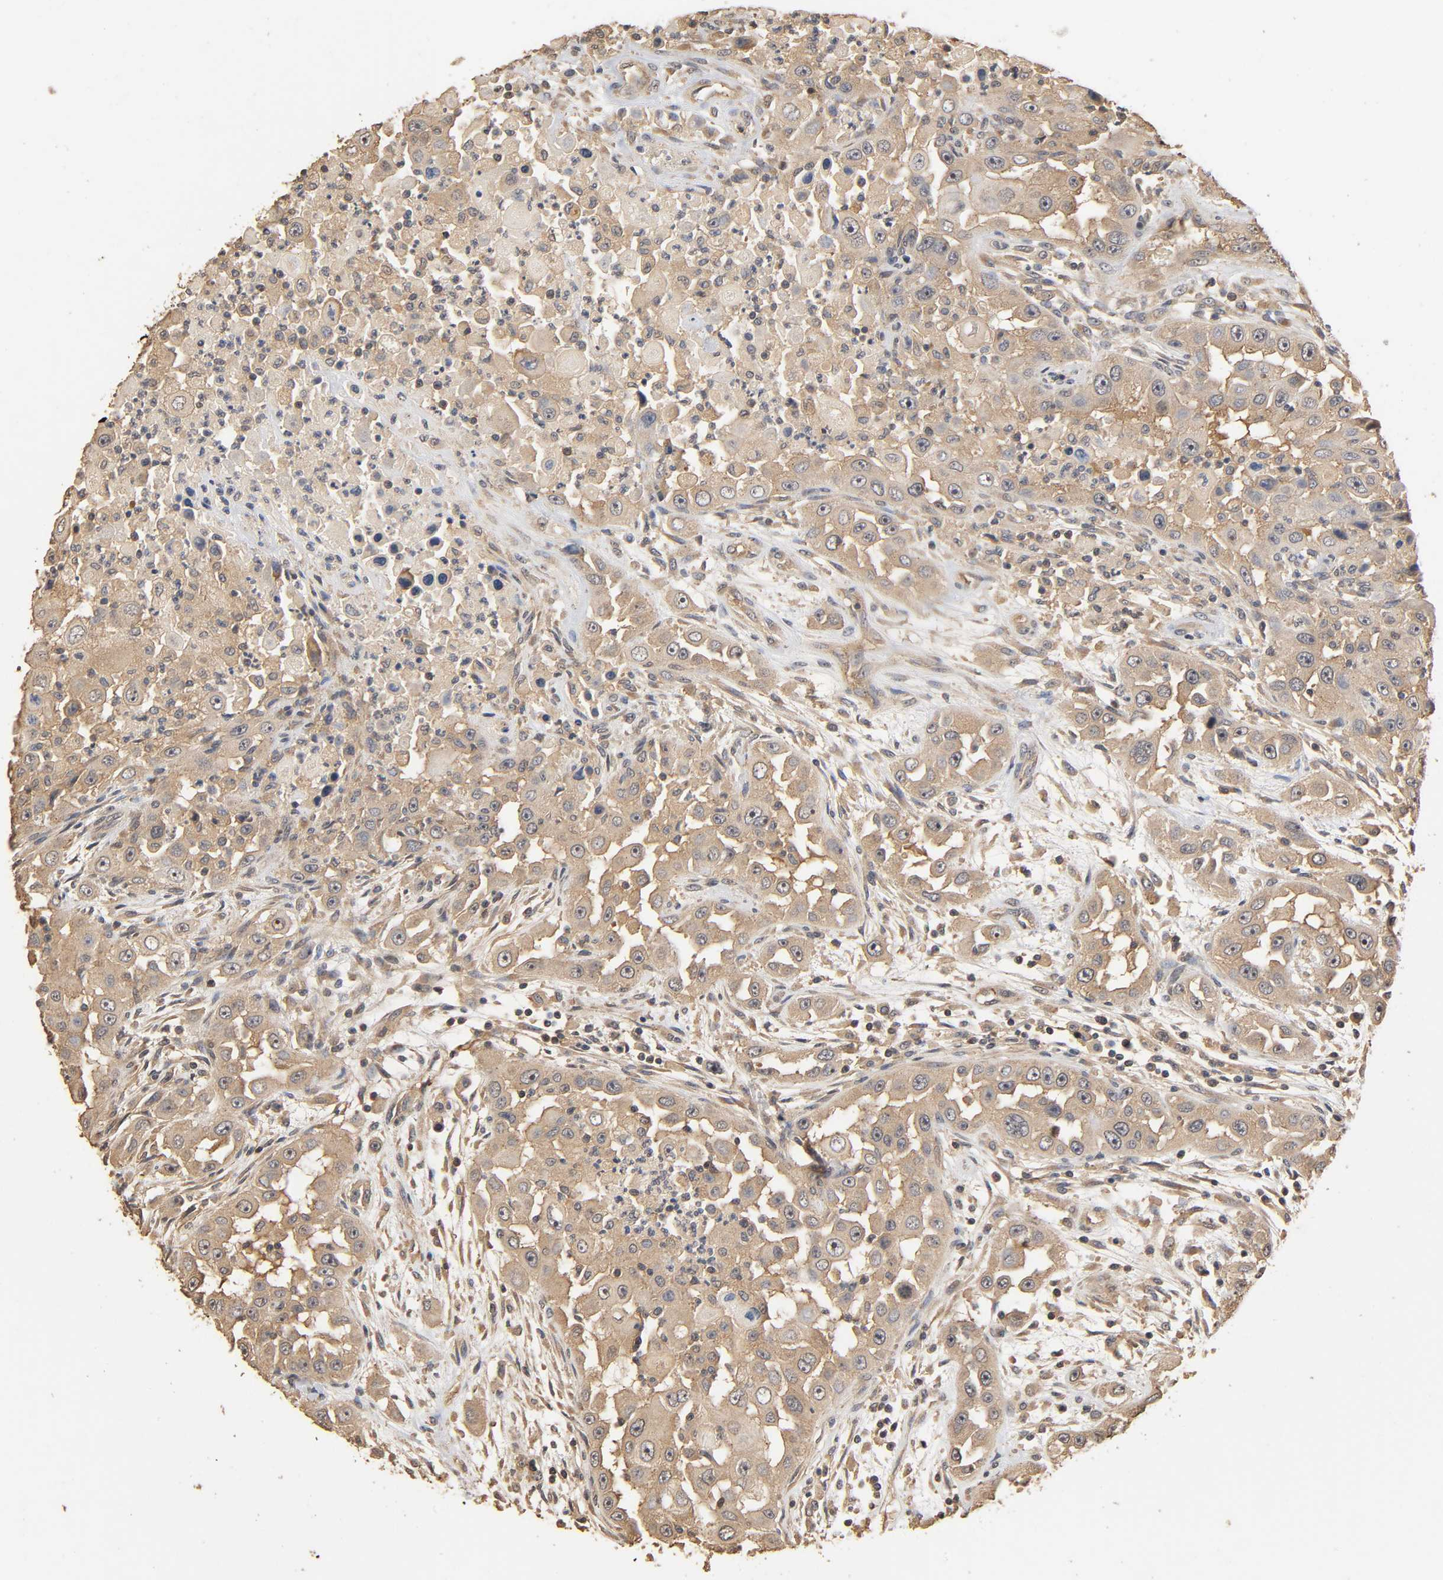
{"staining": {"intensity": "weak", "quantity": ">75%", "location": "cytoplasmic/membranous"}, "tissue": "head and neck cancer", "cell_type": "Tumor cells", "image_type": "cancer", "snomed": [{"axis": "morphology", "description": "Carcinoma, NOS"}, {"axis": "topography", "description": "Head-Neck"}], "caption": "The image demonstrates a brown stain indicating the presence of a protein in the cytoplasmic/membranous of tumor cells in head and neck cancer.", "gene": "ARHGEF7", "patient": {"sex": "male", "age": 87}}